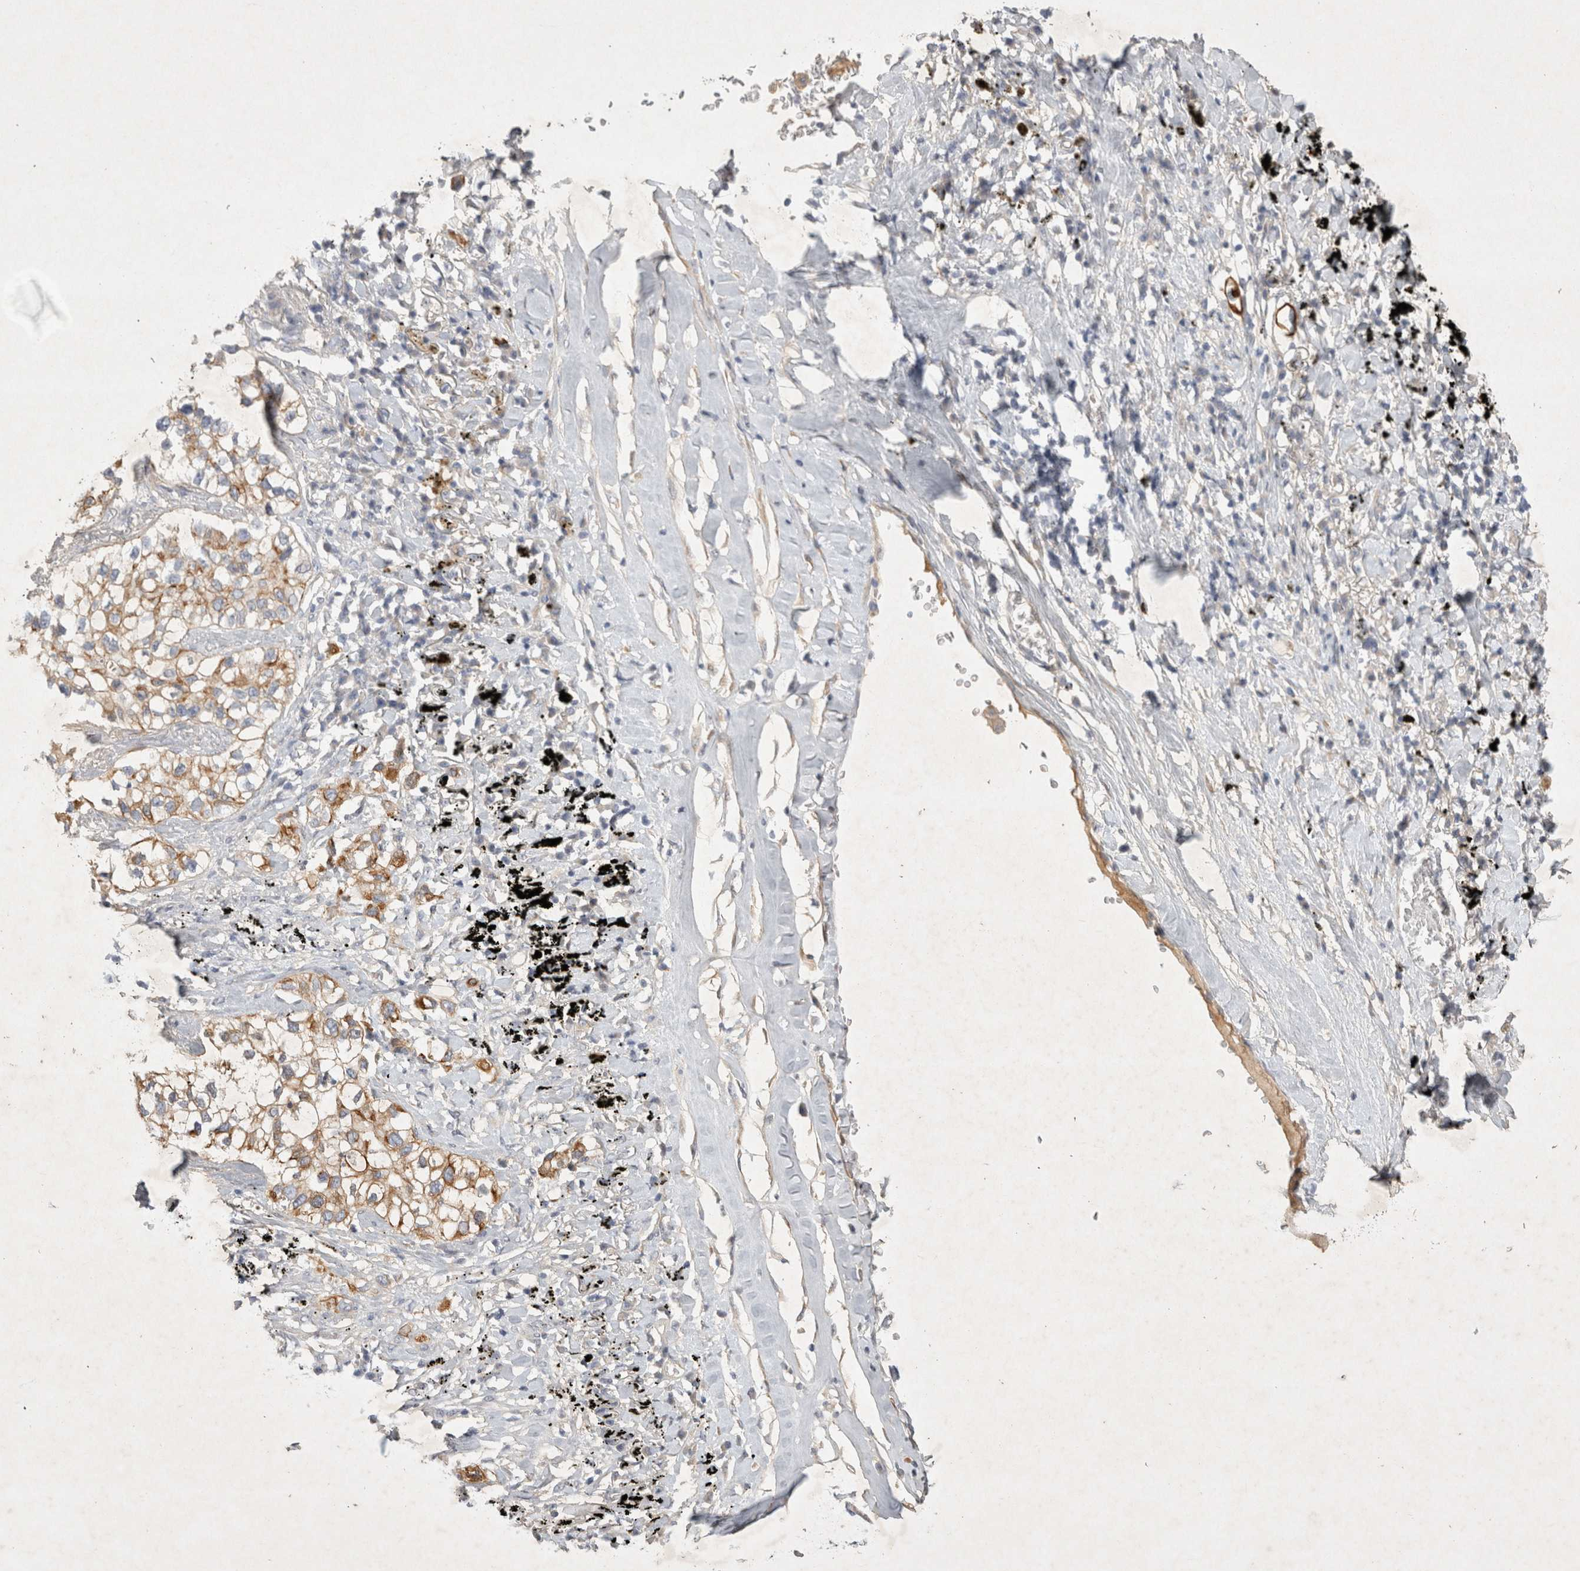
{"staining": {"intensity": "moderate", "quantity": ">75%", "location": "cytoplasmic/membranous"}, "tissue": "lung cancer", "cell_type": "Tumor cells", "image_type": "cancer", "snomed": [{"axis": "morphology", "description": "Adenocarcinoma, NOS"}, {"axis": "topography", "description": "Lung"}], "caption": "Protein expression analysis of lung adenocarcinoma exhibits moderate cytoplasmic/membranous staining in about >75% of tumor cells.", "gene": "BZW2", "patient": {"sex": "male", "age": 63}}